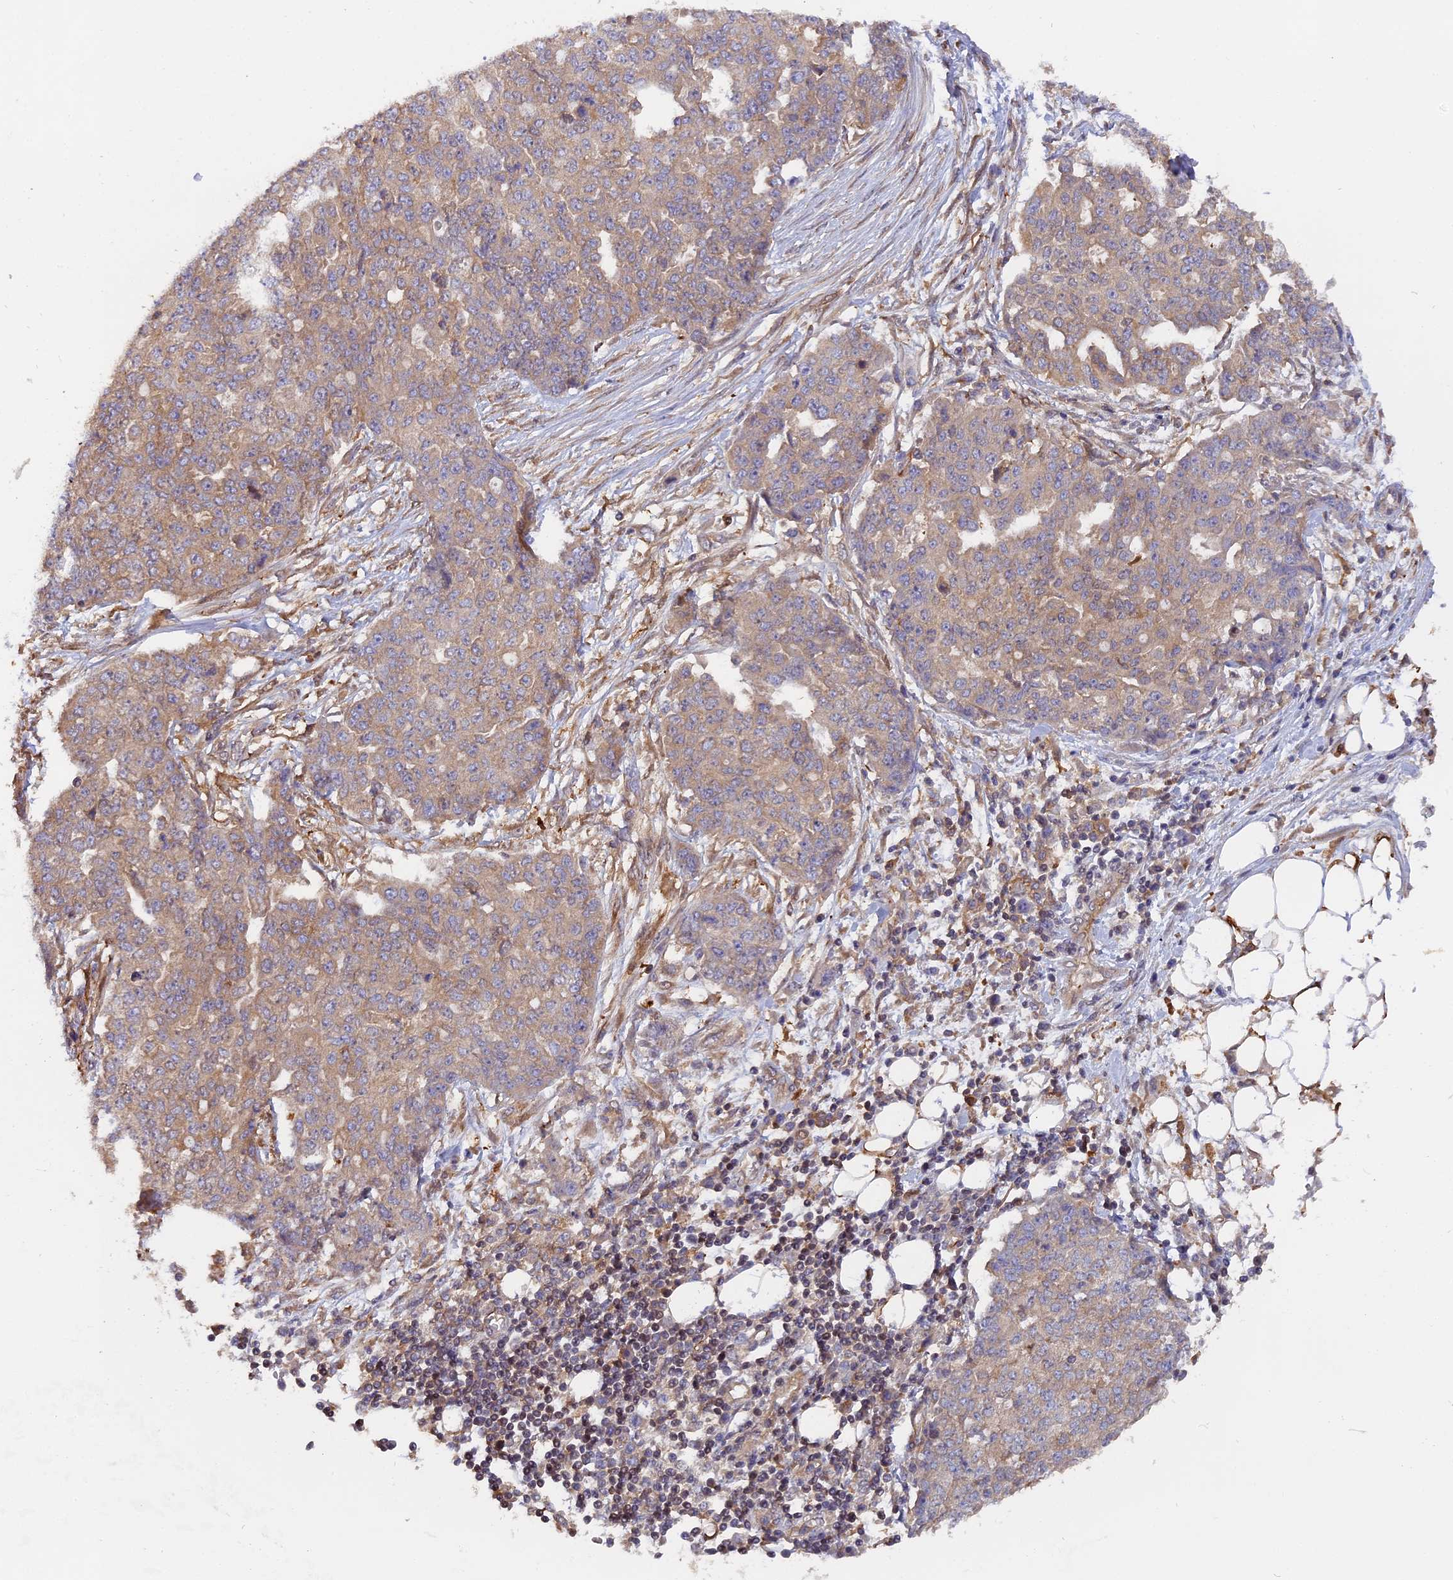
{"staining": {"intensity": "weak", "quantity": ">75%", "location": "cytoplasmic/membranous"}, "tissue": "ovarian cancer", "cell_type": "Tumor cells", "image_type": "cancer", "snomed": [{"axis": "morphology", "description": "Cystadenocarcinoma, serous, NOS"}, {"axis": "topography", "description": "Soft tissue"}, {"axis": "topography", "description": "Ovary"}], "caption": "High-power microscopy captured an immunohistochemistry photomicrograph of ovarian cancer (serous cystadenocarcinoma), revealing weak cytoplasmic/membranous expression in about >75% of tumor cells. The staining was performed using DAB (3,3'-diaminobenzidine) to visualize the protein expression in brown, while the nuclei were stained in blue with hematoxylin (Magnification: 20x).", "gene": "FAM118B", "patient": {"sex": "female", "age": 57}}